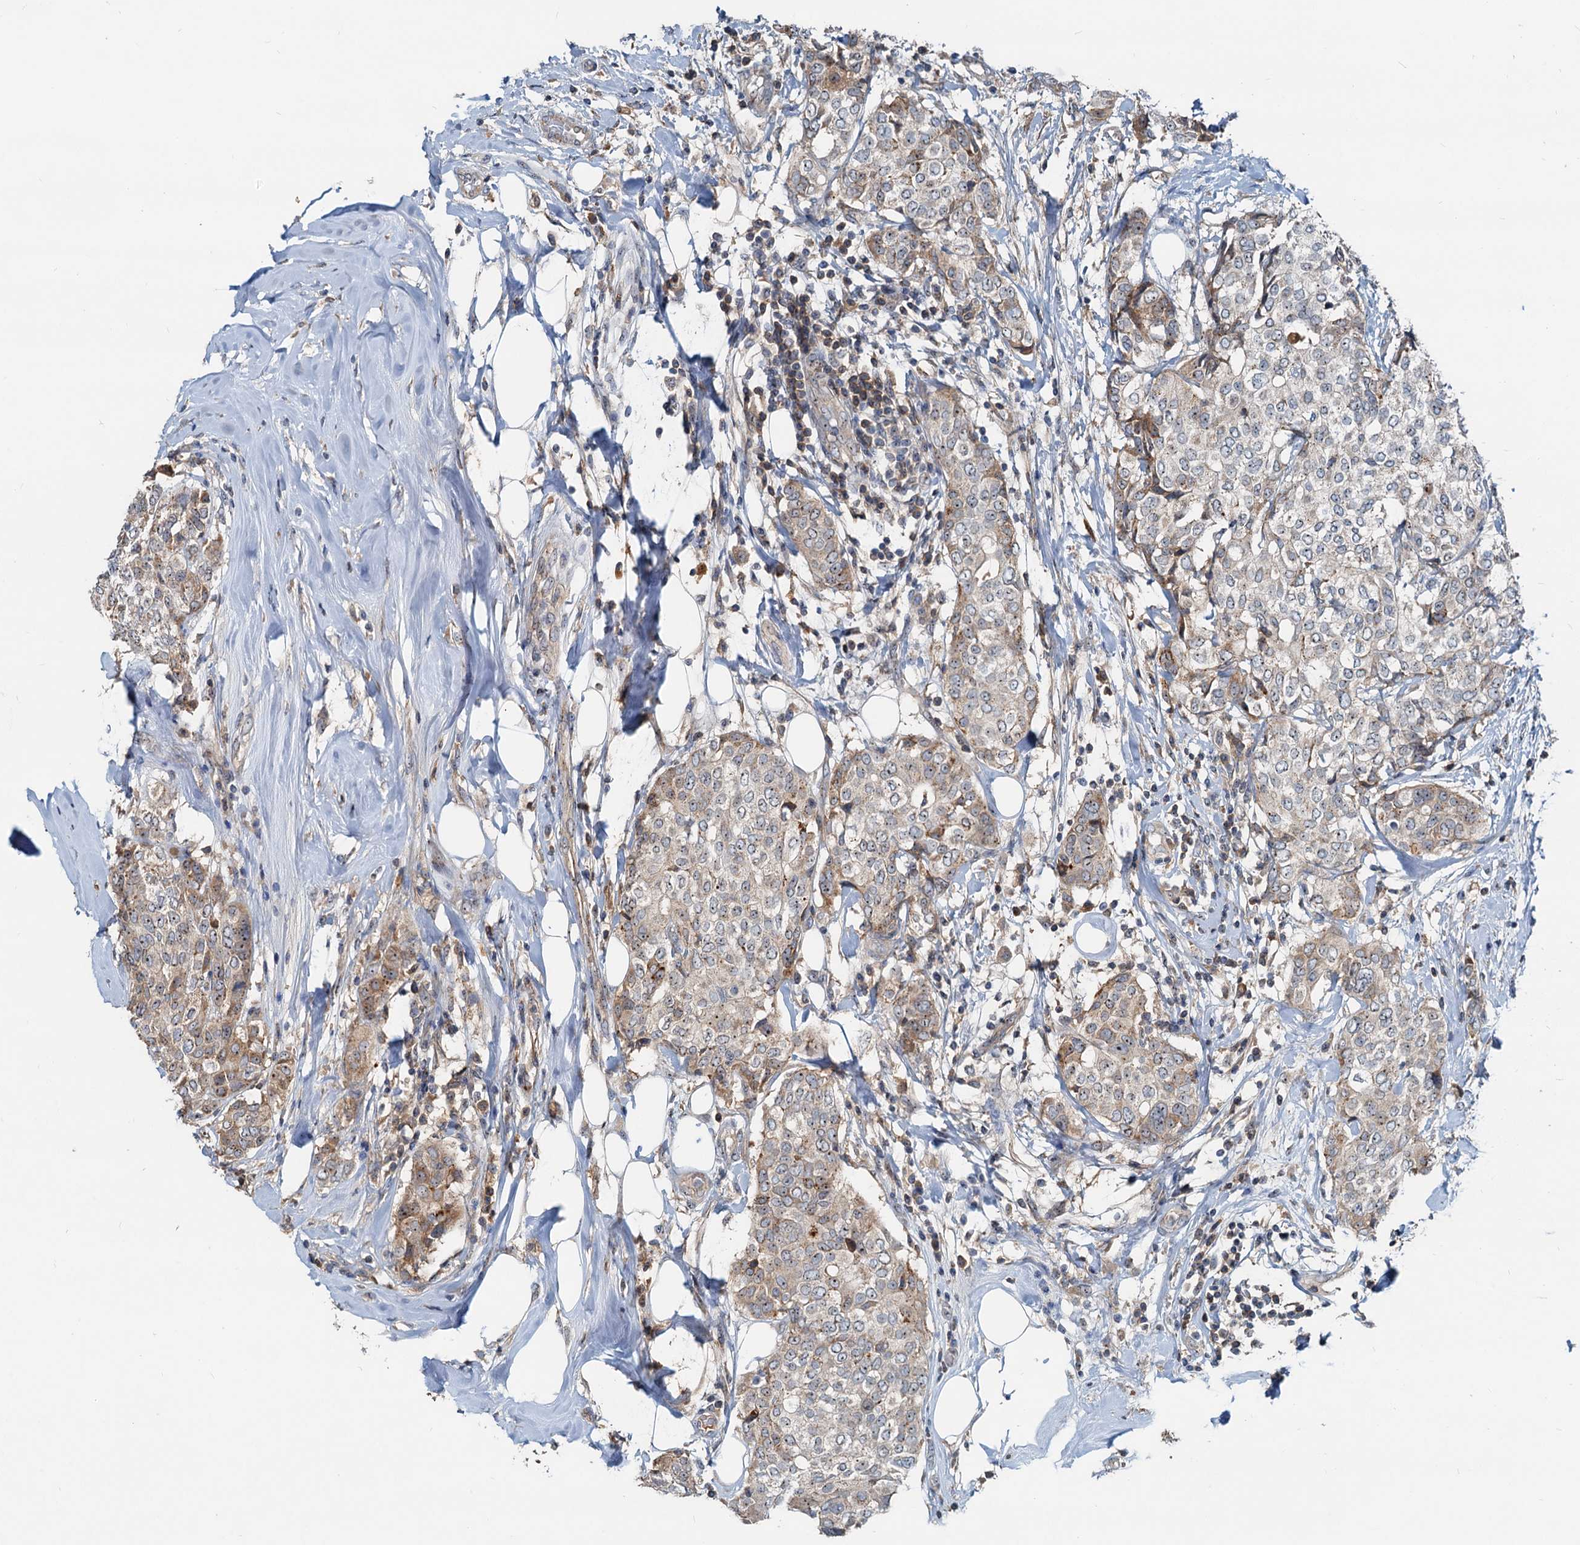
{"staining": {"intensity": "moderate", "quantity": "<25%", "location": "cytoplasmic/membranous,nuclear"}, "tissue": "breast cancer", "cell_type": "Tumor cells", "image_type": "cancer", "snomed": [{"axis": "morphology", "description": "Lobular carcinoma"}, {"axis": "topography", "description": "Breast"}], "caption": "Protein staining of breast cancer tissue demonstrates moderate cytoplasmic/membranous and nuclear positivity in approximately <25% of tumor cells. Using DAB (3,3'-diaminobenzidine) (brown) and hematoxylin (blue) stains, captured at high magnification using brightfield microscopy.", "gene": "RGS7BP", "patient": {"sex": "female", "age": 51}}